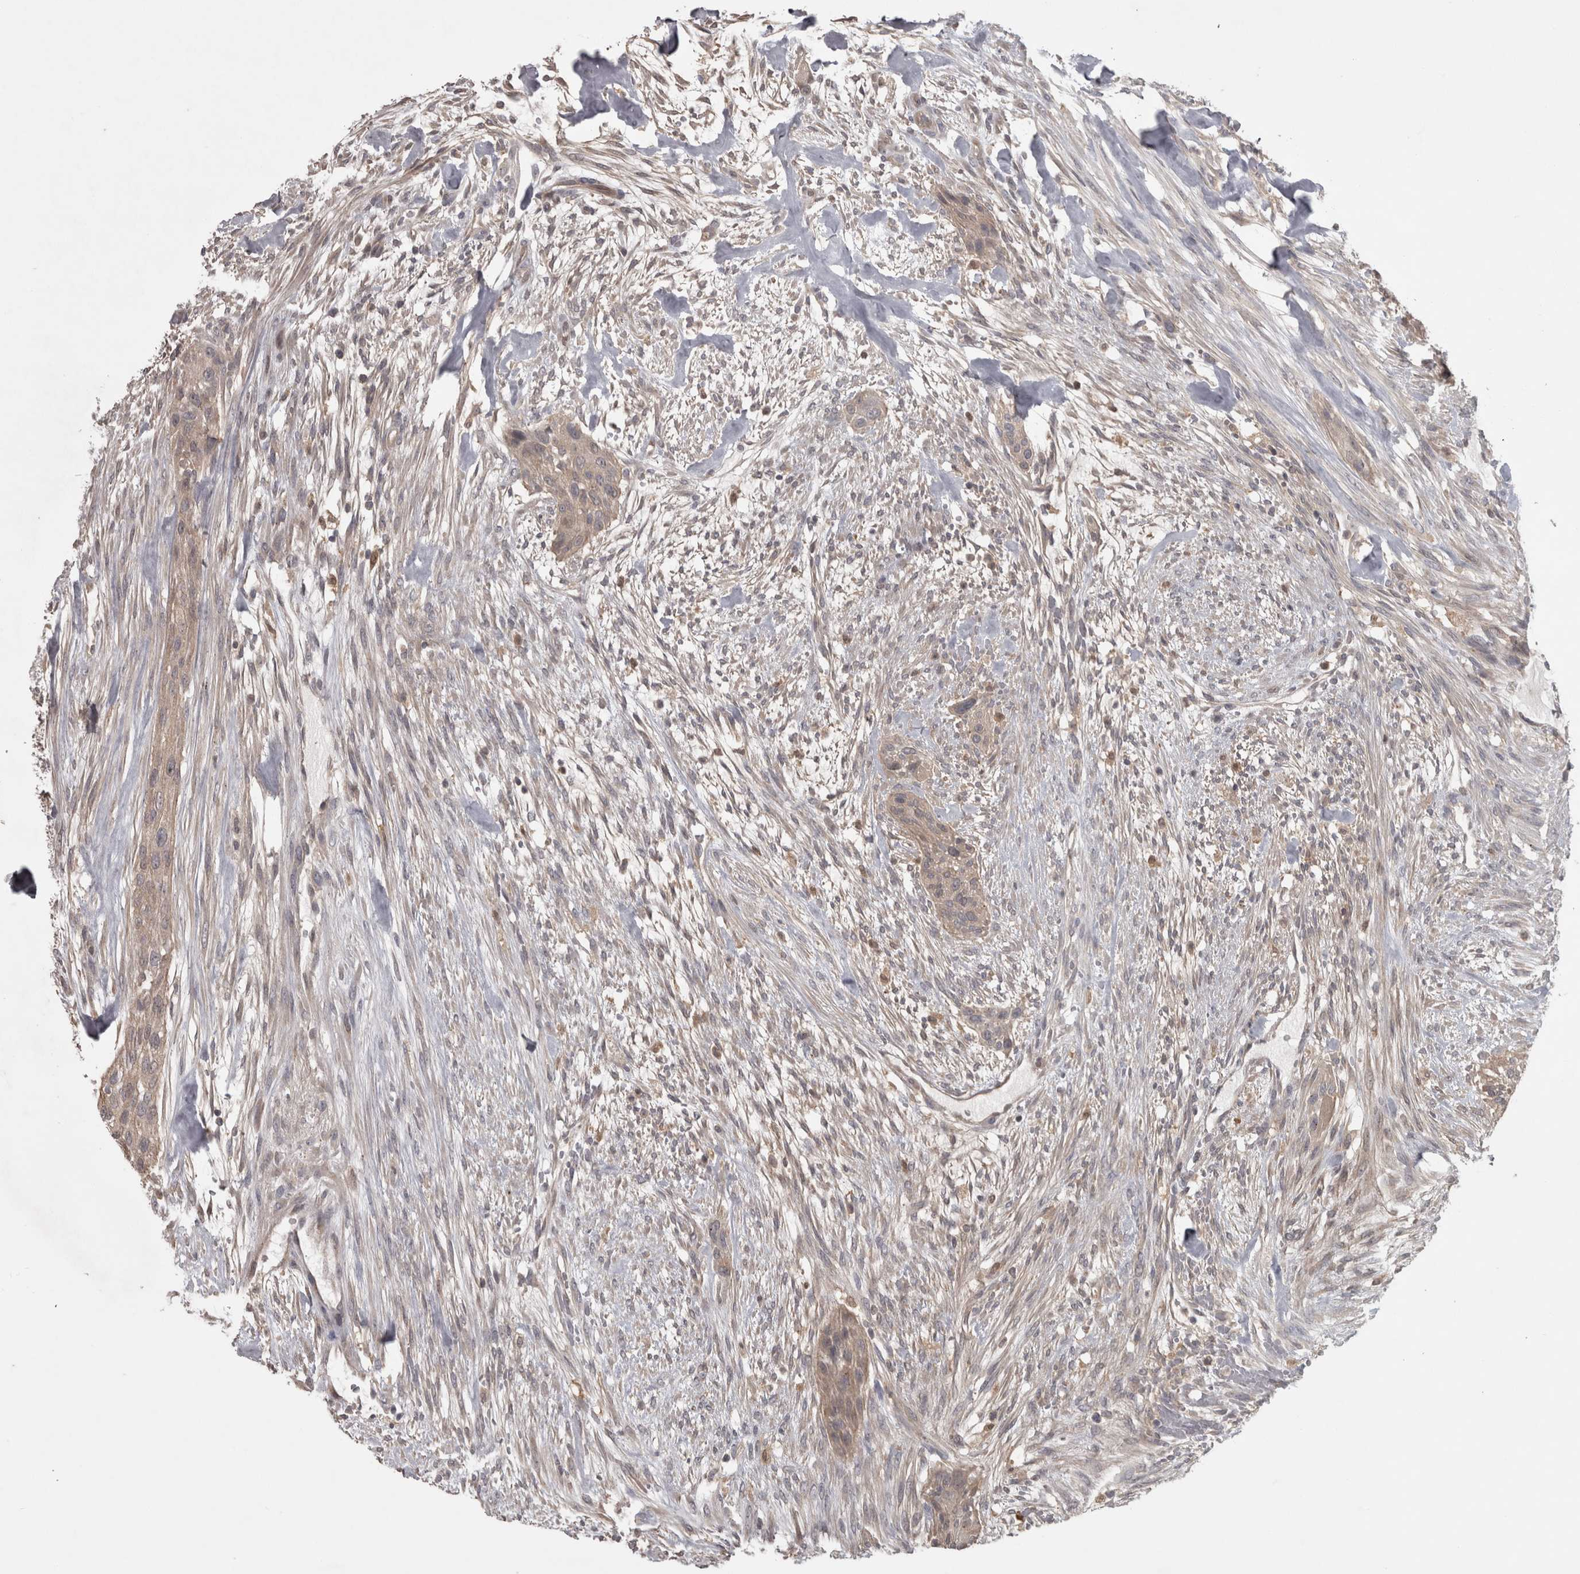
{"staining": {"intensity": "weak", "quantity": "25%-75%", "location": "cytoplasmic/membranous"}, "tissue": "urothelial cancer", "cell_type": "Tumor cells", "image_type": "cancer", "snomed": [{"axis": "morphology", "description": "Urothelial carcinoma, High grade"}, {"axis": "topography", "description": "Urinary bladder"}], "caption": "High-magnification brightfield microscopy of urothelial cancer stained with DAB (brown) and counterstained with hematoxylin (blue). tumor cells exhibit weak cytoplasmic/membranous positivity is present in approximately25%-75% of cells. Immunohistochemistry (ihc) stains the protein of interest in brown and the nuclei are stained blue.", "gene": "SLCO5A1", "patient": {"sex": "male", "age": 35}}